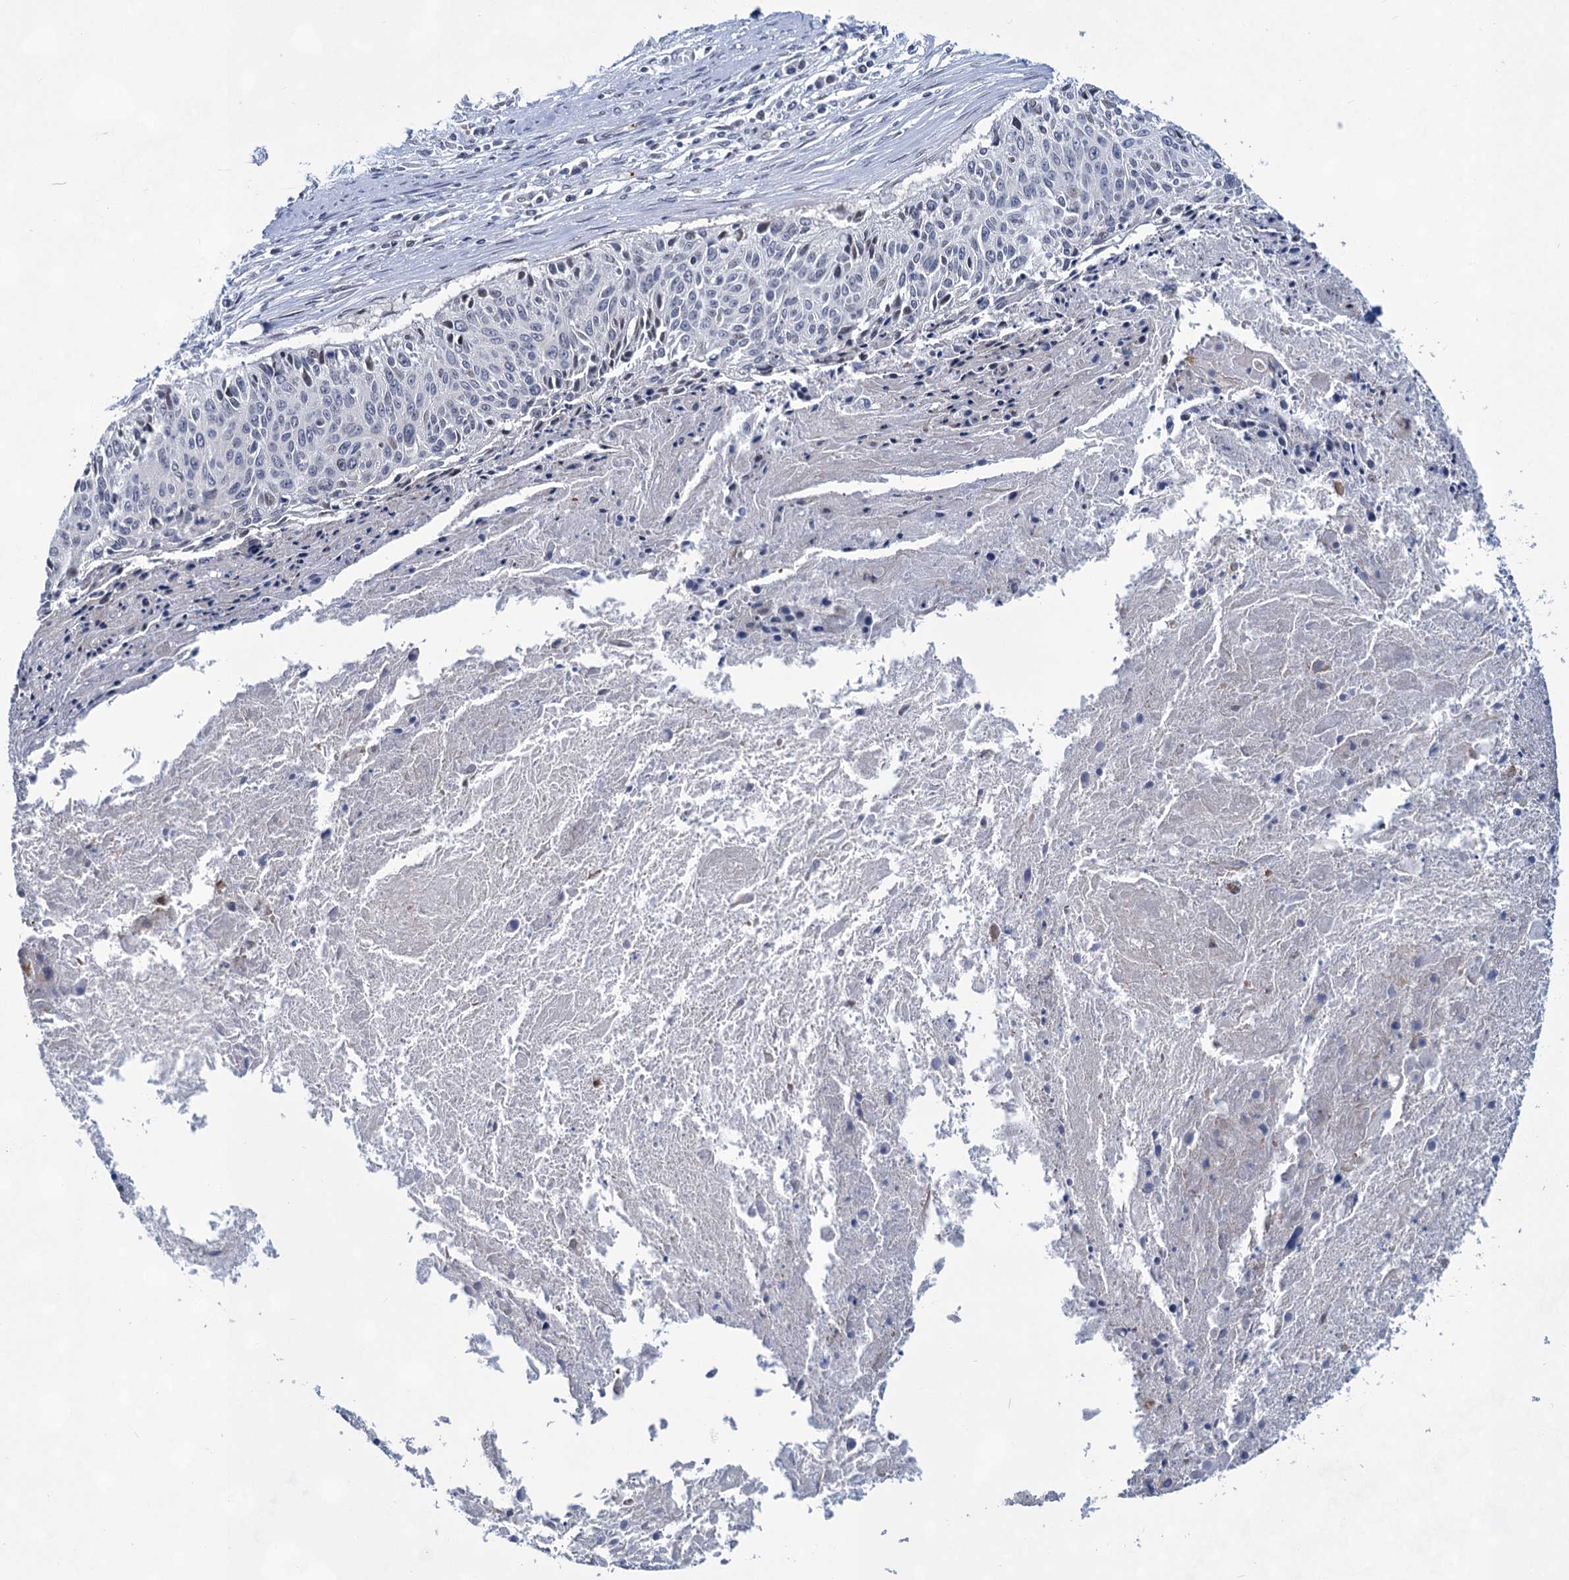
{"staining": {"intensity": "negative", "quantity": "none", "location": "none"}, "tissue": "cervical cancer", "cell_type": "Tumor cells", "image_type": "cancer", "snomed": [{"axis": "morphology", "description": "Squamous cell carcinoma, NOS"}, {"axis": "topography", "description": "Cervix"}], "caption": "Immunohistochemistry (IHC) of human squamous cell carcinoma (cervical) reveals no expression in tumor cells. The staining is performed using DAB (3,3'-diaminobenzidine) brown chromogen with nuclei counter-stained in using hematoxylin.", "gene": "MON2", "patient": {"sex": "female", "age": 55}}